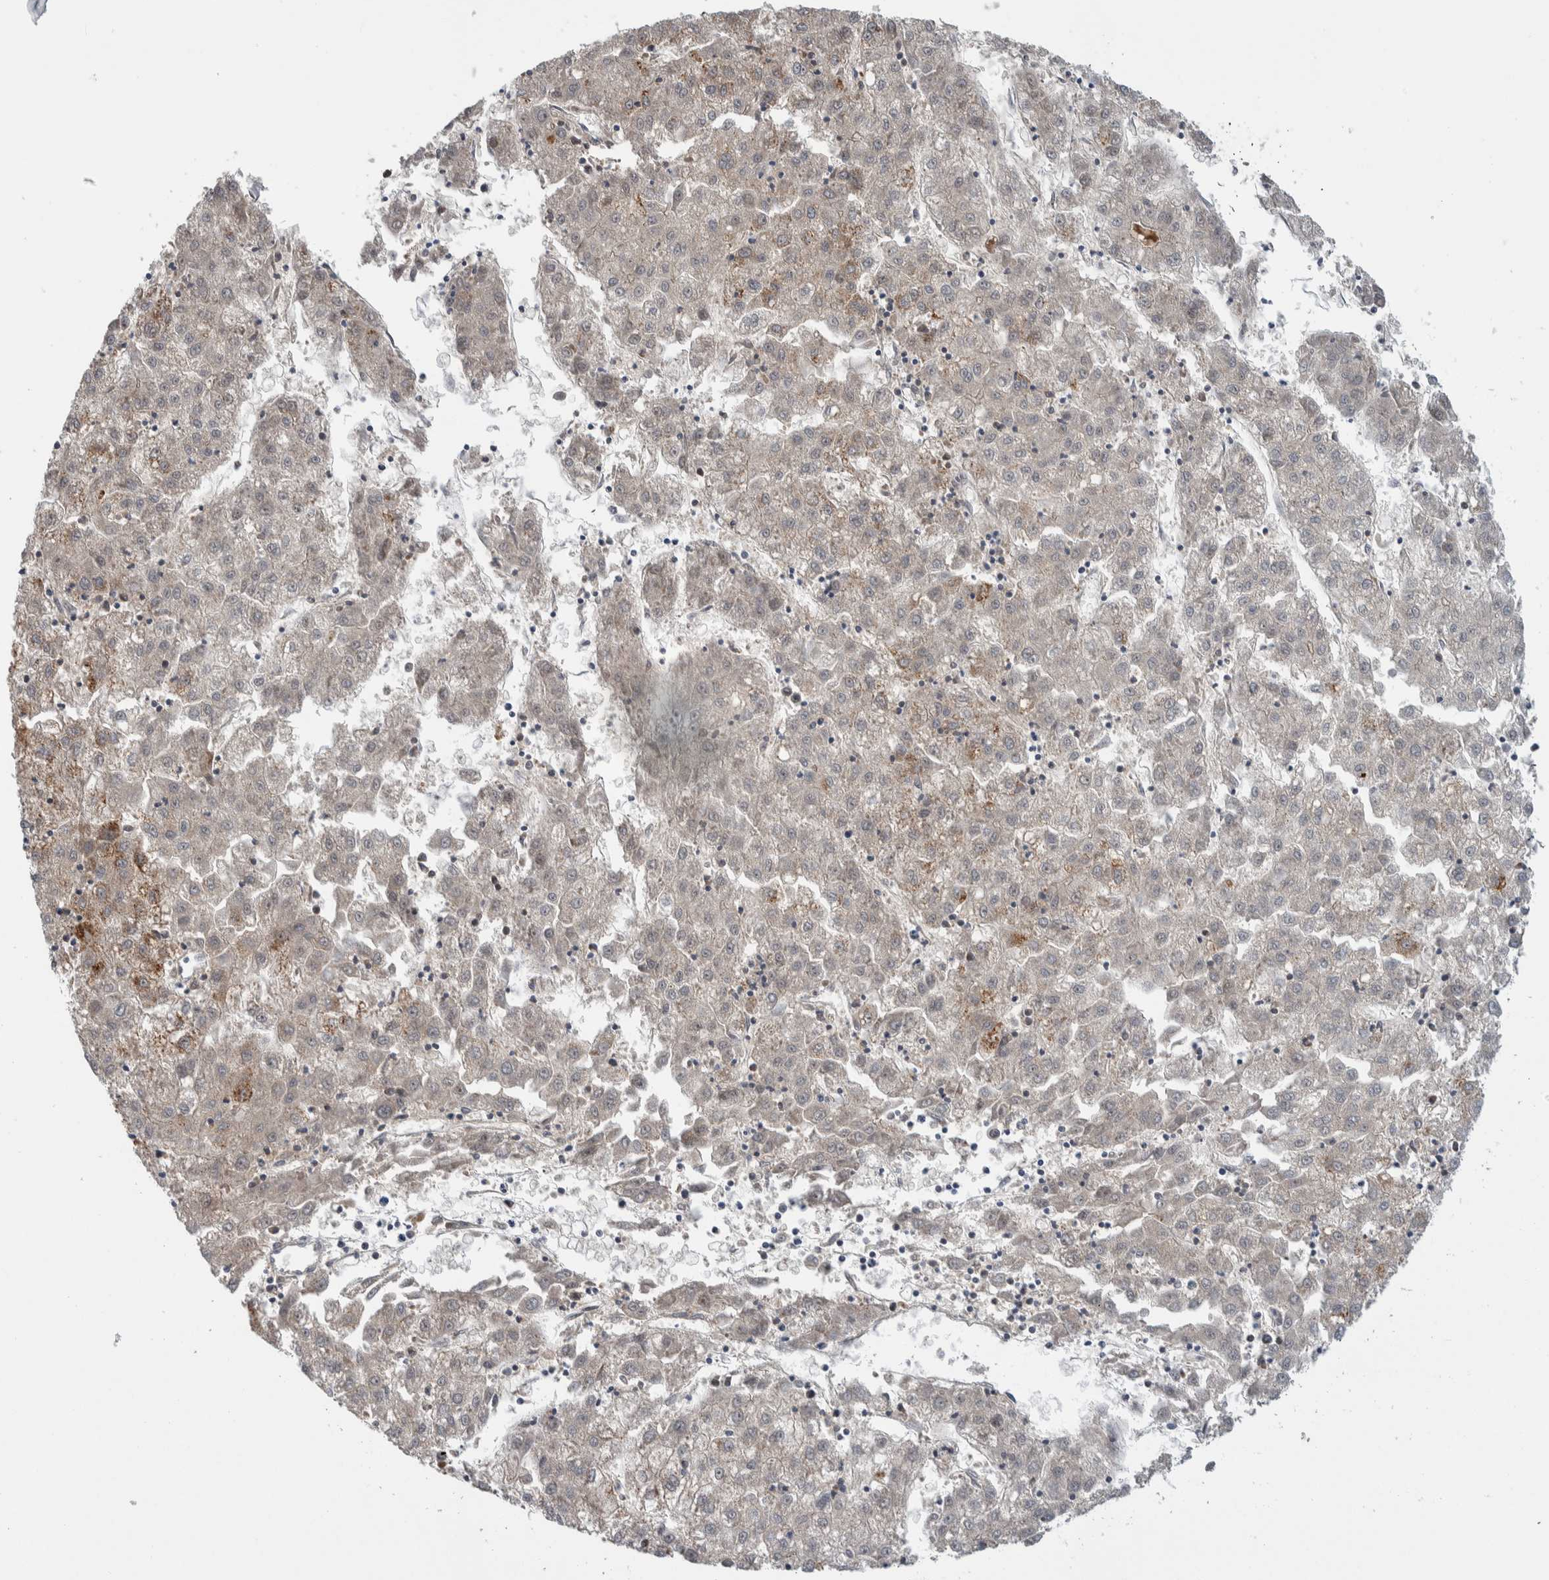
{"staining": {"intensity": "weak", "quantity": "<25%", "location": "cytoplasmic/membranous"}, "tissue": "liver cancer", "cell_type": "Tumor cells", "image_type": "cancer", "snomed": [{"axis": "morphology", "description": "Carcinoma, Hepatocellular, NOS"}, {"axis": "topography", "description": "Liver"}], "caption": "A high-resolution photomicrograph shows immunohistochemistry staining of hepatocellular carcinoma (liver), which displays no significant staining in tumor cells.", "gene": "PRRG4", "patient": {"sex": "male", "age": 72}}